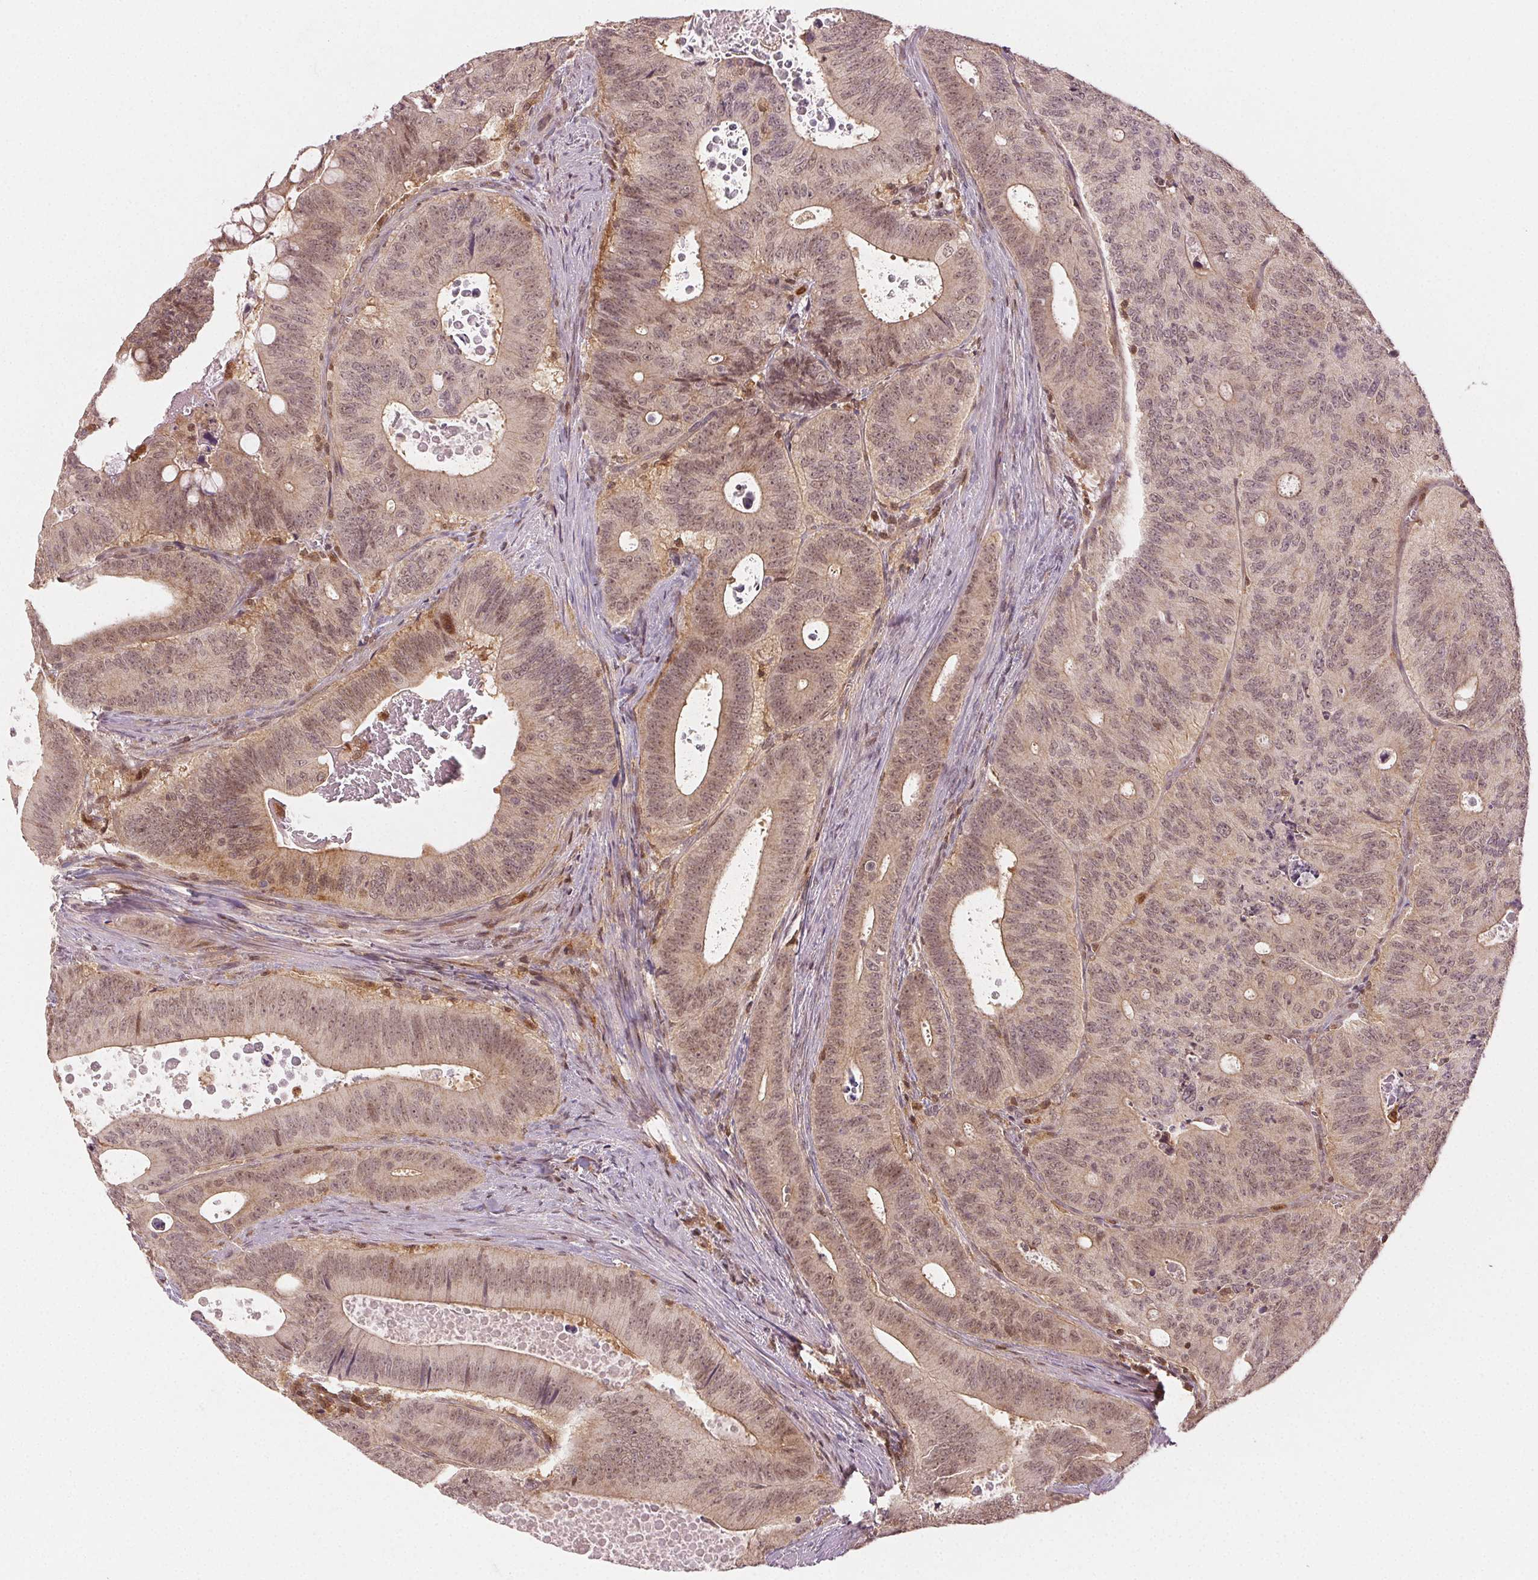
{"staining": {"intensity": "weak", "quantity": ">75%", "location": "cytoplasmic/membranous,nuclear"}, "tissue": "colorectal cancer", "cell_type": "Tumor cells", "image_type": "cancer", "snomed": [{"axis": "morphology", "description": "Adenocarcinoma, NOS"}, {"axis": "topography", "description": "Colon"}], "caption": "Human adenocarcinoma (colorectal) stained with a protein marker reveals weak staining in tumor cells.", "gene": "MAPK14", "patient": {"sex": "male", "age": 62}}